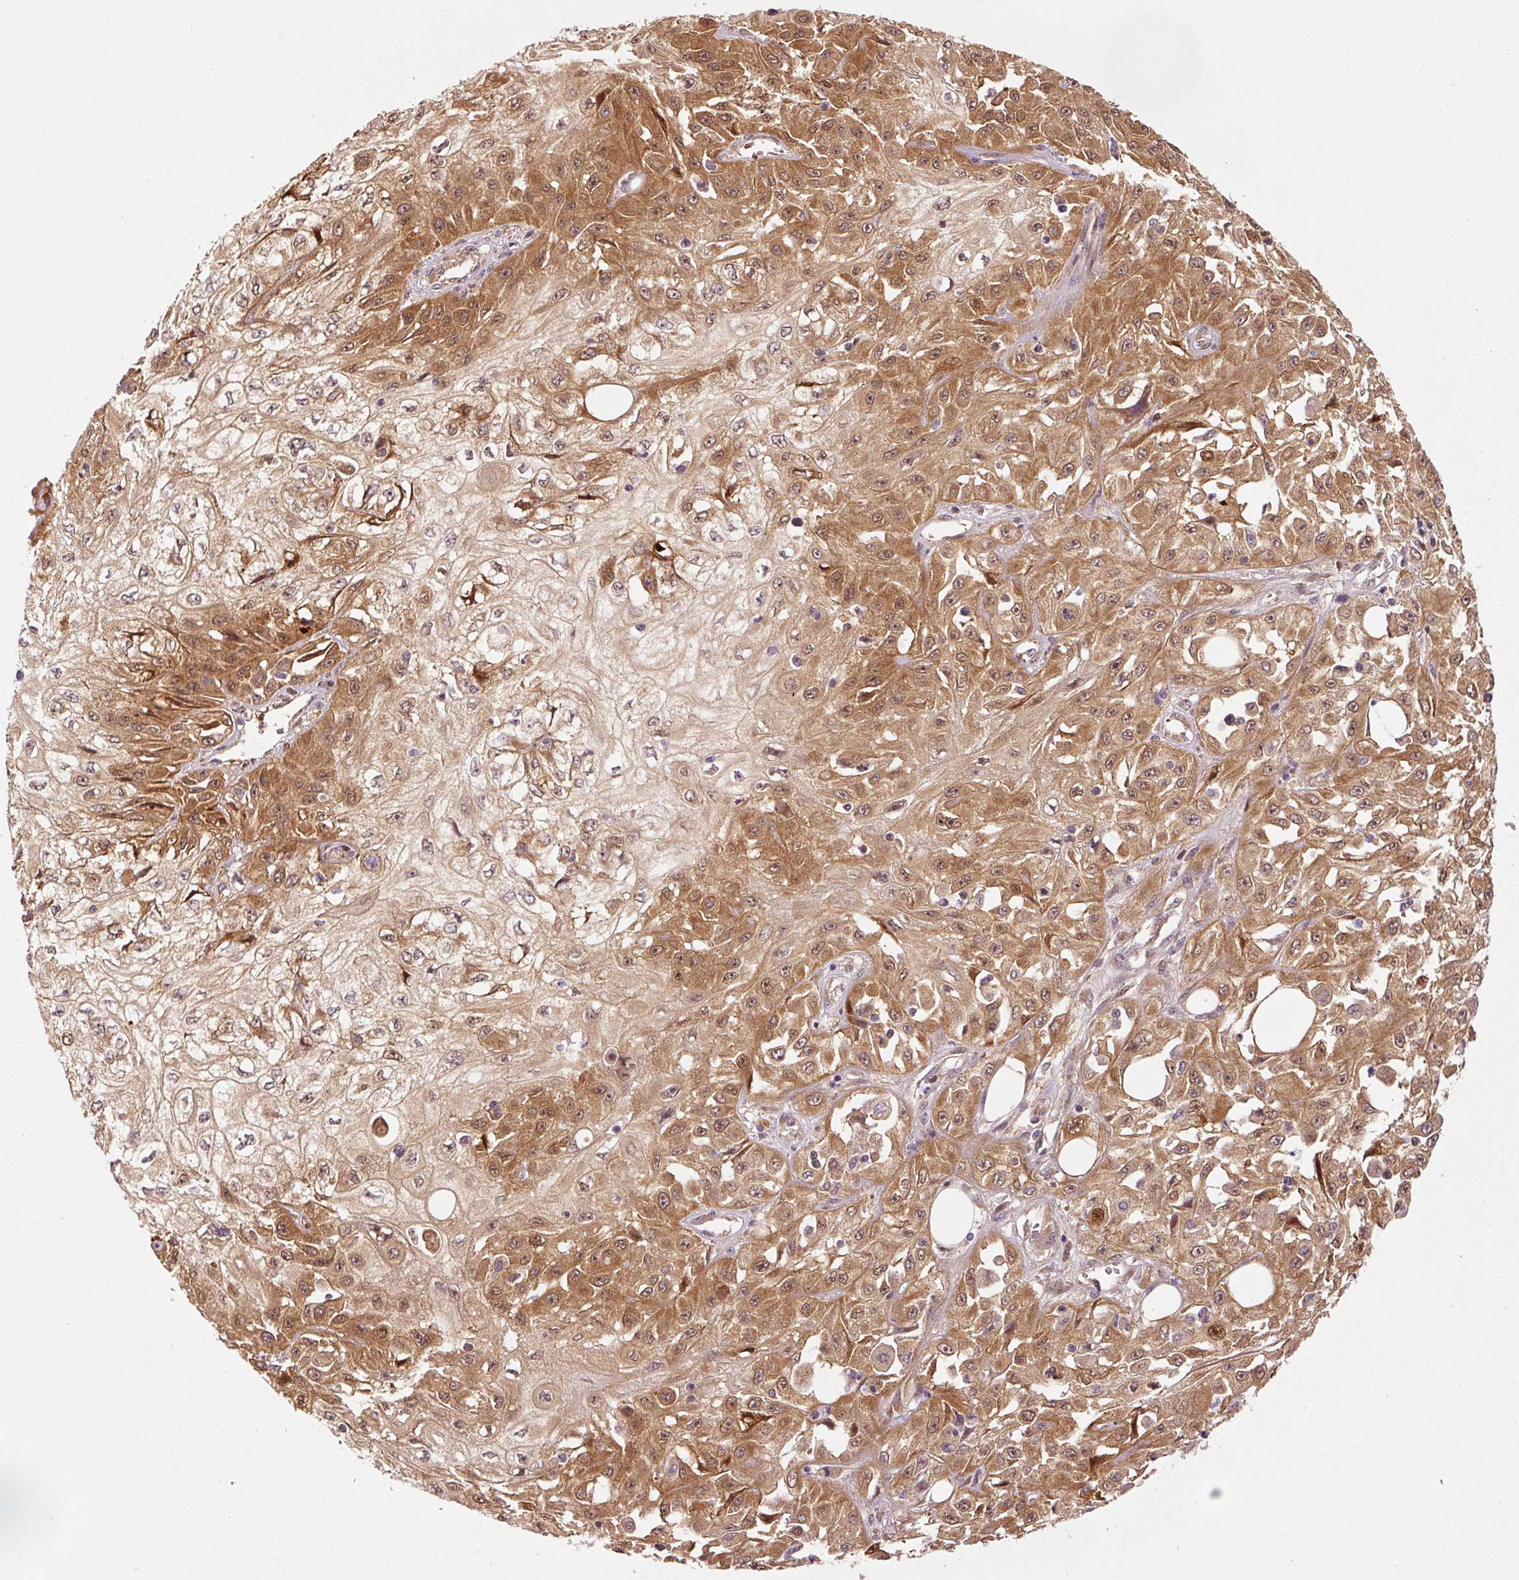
{"staining": {"intensity": "strong", "quantity": "25%-75%", "location": "cytoplasmic/membranous,nuclear"}, "tissue": "skin cancer", "cell_type": "Tumor cells", "image_type": "cancer", "snomed": [{"axis": "morphology", "description": "Squamous cell carcinoma, NOS"}, {"axis": "morphology", "description": "Squamous cell carcinoma, metastatic, NOS"}, {"axis": "topography", "description": "Skin"}, {"axis": "topography", "description": "Lymph node"}], "caption": "Immunohistochemical staining of skin cancer (squamous cell carcinoma) reveals high levels of strong cytoplasmic/membranous and nuclear expression in about 25%-75% of tumor cells. The staining is performed using DAB (3,3'-diaminobenzidine) brown chromogen to label protein expression. The nuclei are counter-stained blue using hematoxylin.", "gene": "PPP1R14B", "patient": {"sex": "male", "age": 75}}